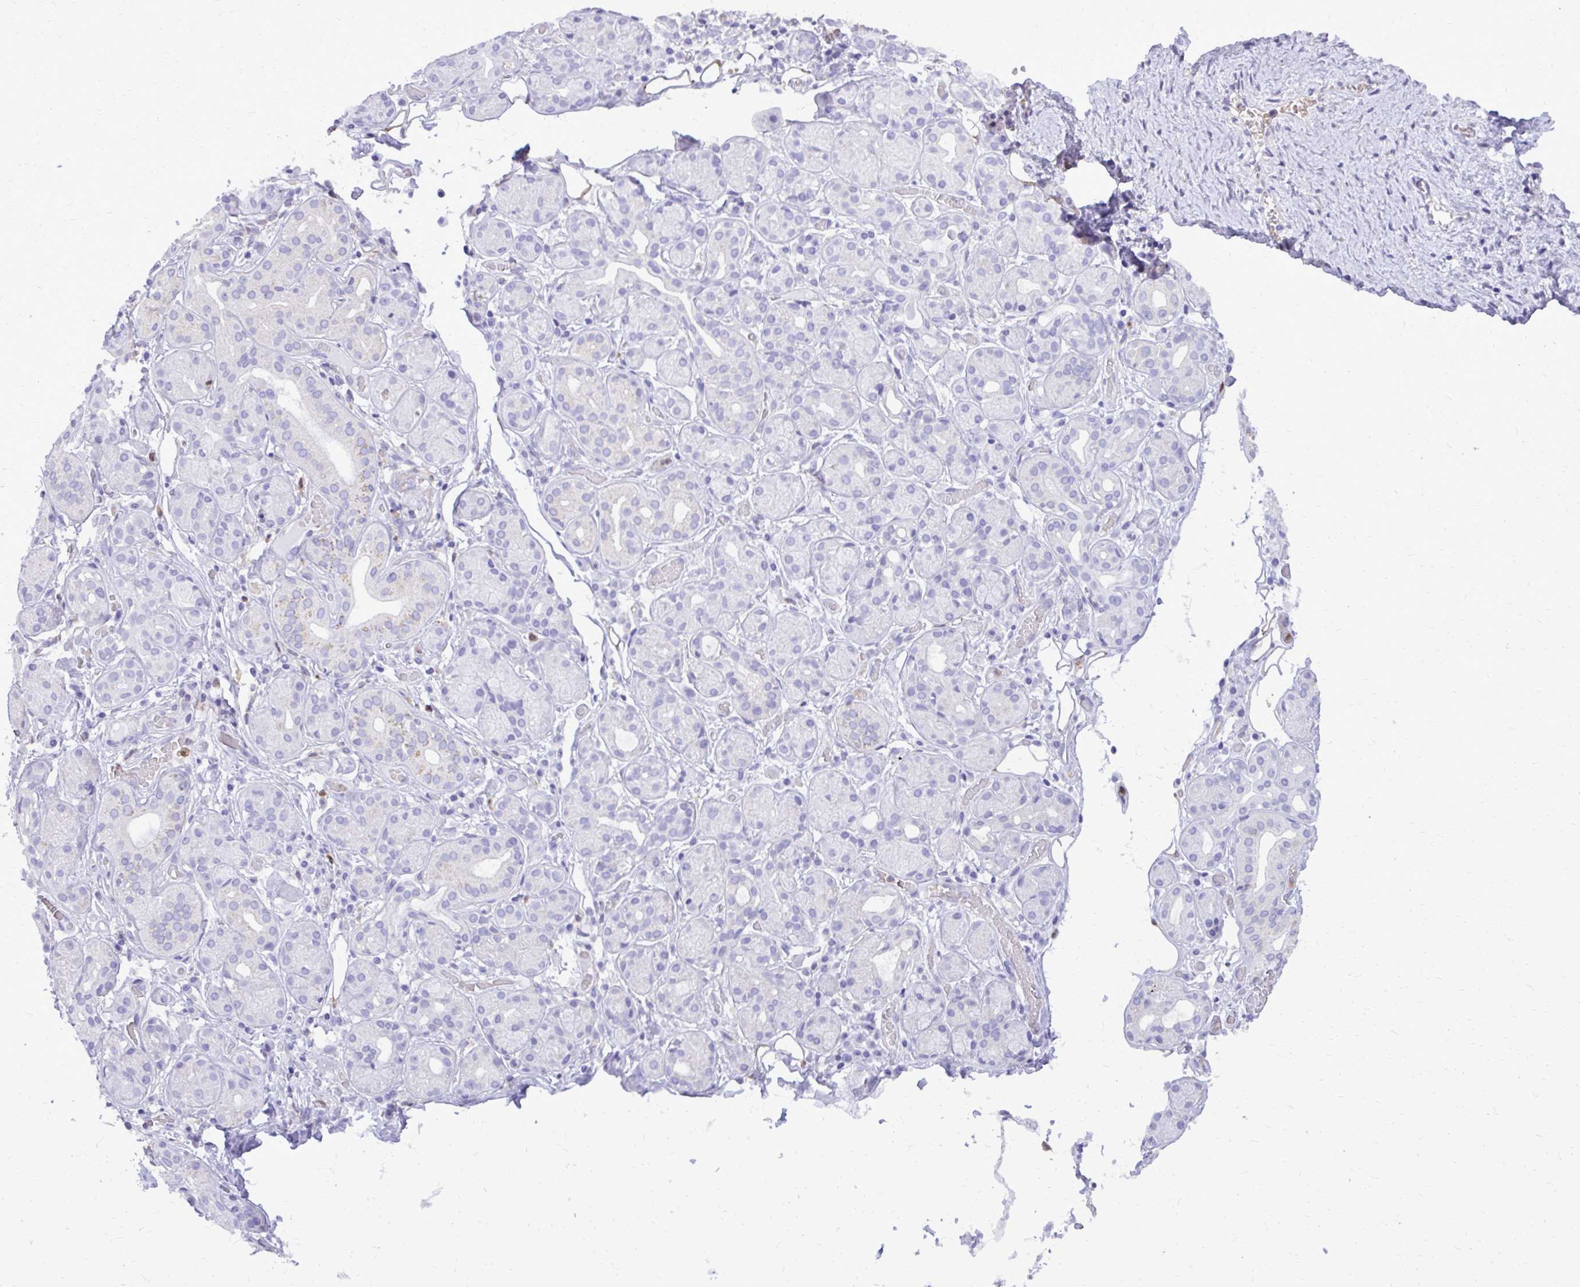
{"staining": {"intensity": "negative", "quantity": "none", "location": "none"}, "tissue": "salivary gland", "cell_type": "Glandular cells", "image_type": "normal", "snomed": [{"axis": "morphology", "description": "Normal tissue, NOS"}, {"axis": "topography", "description": "Salivary gland"}, {"axis": "topography", "description": "Peripheral nerve tissue"}], "caption": "High power microscopy histopathology image of an IHC image of normal salivary gland, revealing no significant positivity in glandular cells.", "gene": "CAT", "patient": {"sex": "male", "age": 71}}